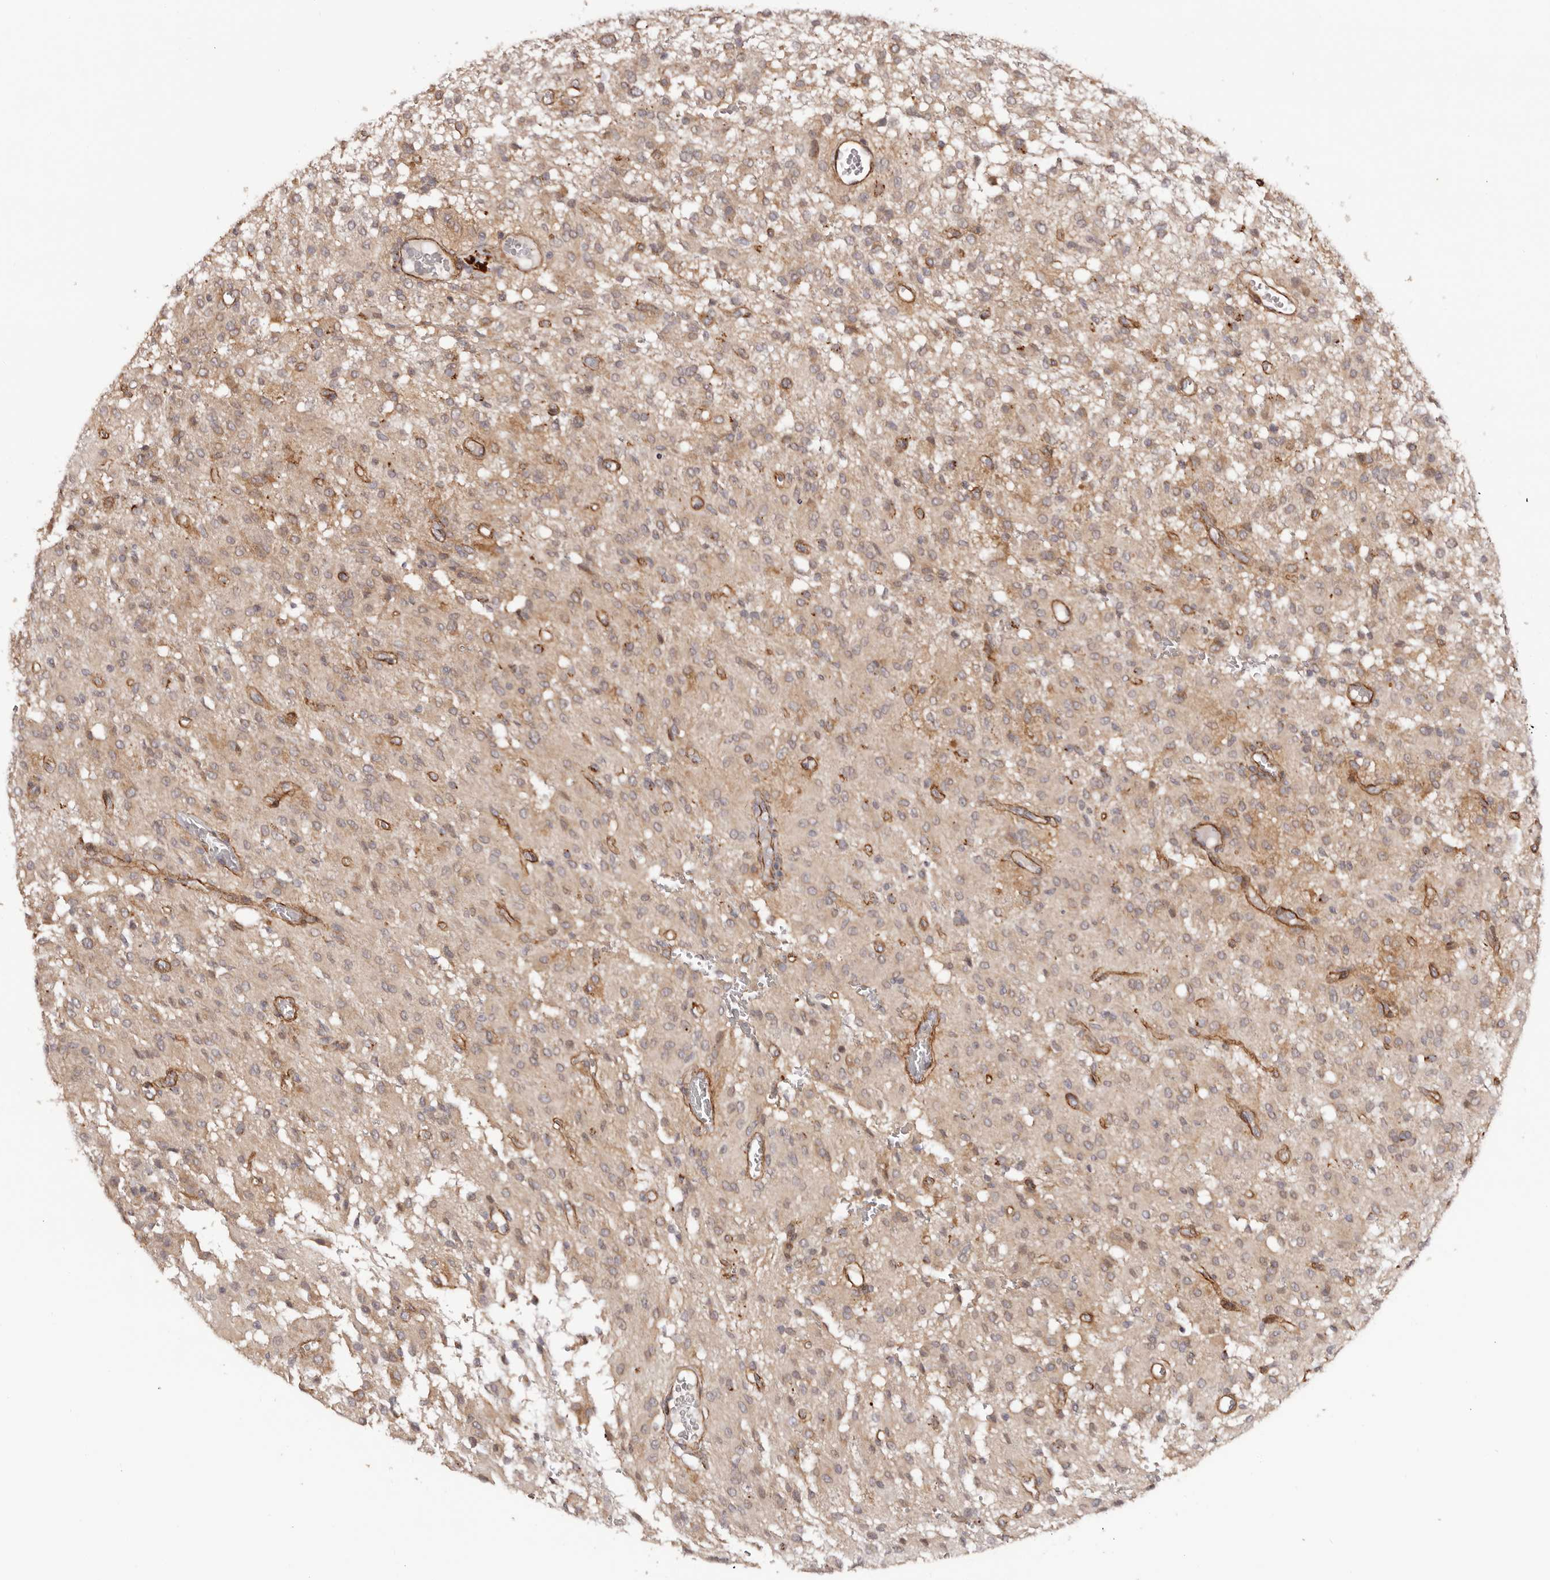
{"staining": {"intensity": "weak", "quantity": ">75%", "location": "cytoplasmic/membranous"}, "tissue": "glioma", "cell_type": "Tumor cells", "image_type": "cancer", "snomed": [{"axis": "morphology", "description": "Glioma, malignant, High grade"}, {"axis": "topography", "description": "Brain"}], "caption": "Malignant glioma (high-grade) stained with DAB (3,3'-diaminobenzidine) immunohistochemistry reveals low levels of weak cytoplasmic/membranous positivity in approximately >75% of tumor cells.", "gene": "MICAL2", "patient": {"sex": "female", "age": 59}}